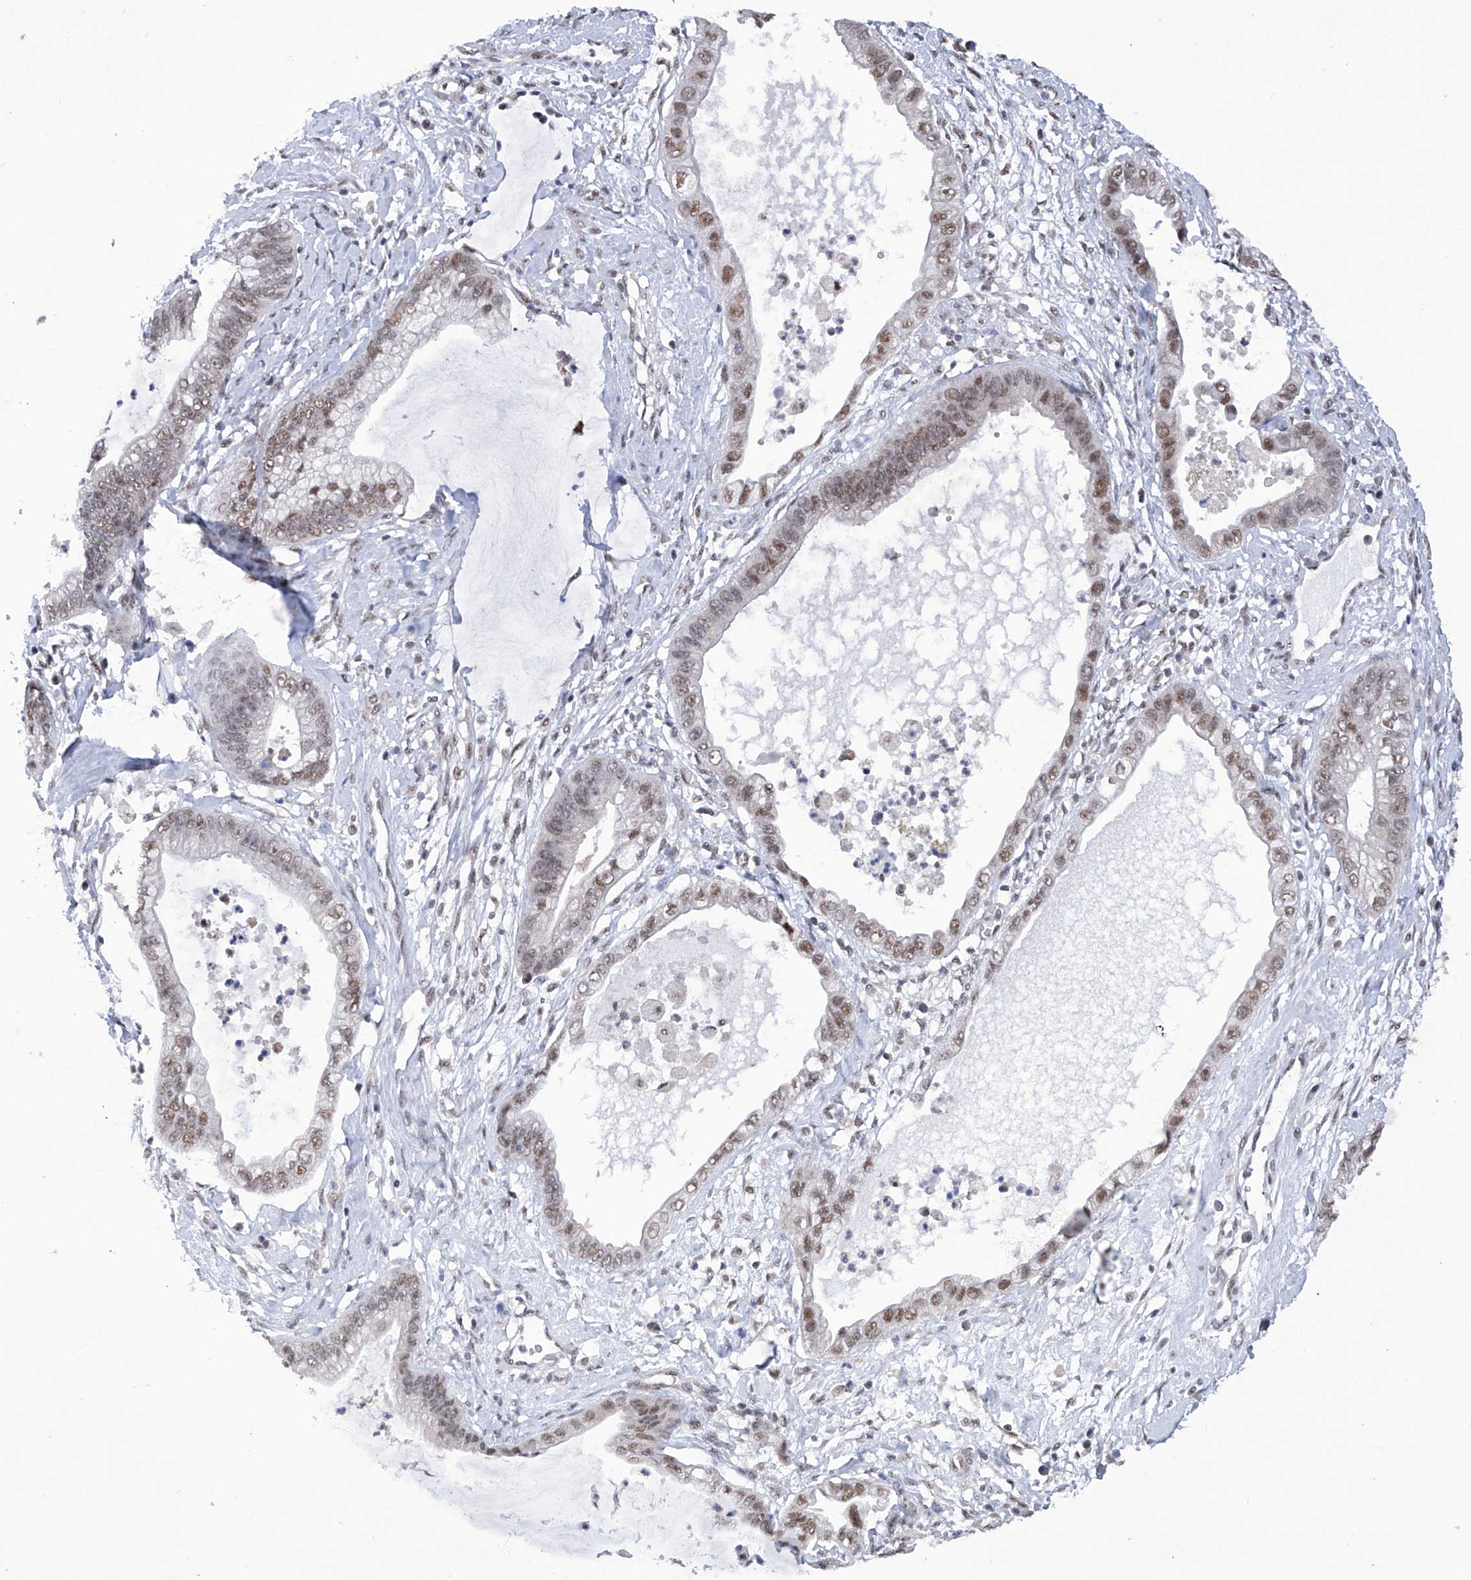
{"staining": {"intensity": "moderate", "quantity": ">75%", "location": "nuclear"}, "tissue": "cervical cancer", "cell_type": "Tumor cells", "image_type": "cancer", "snomed": [{"axis": "morphology", "description": "Adenocarcinoma, NOS"}, {"axis": "topography", "description": "Cervix"}], "caption": "Immunohistochemistry of adenocarcinoma (cervical) reveals medium levels of moderate nuclear positivity in about >75% of tumor cells.", "gene": "RAD54L", "patient": {"sex": "female", "age": 44}}